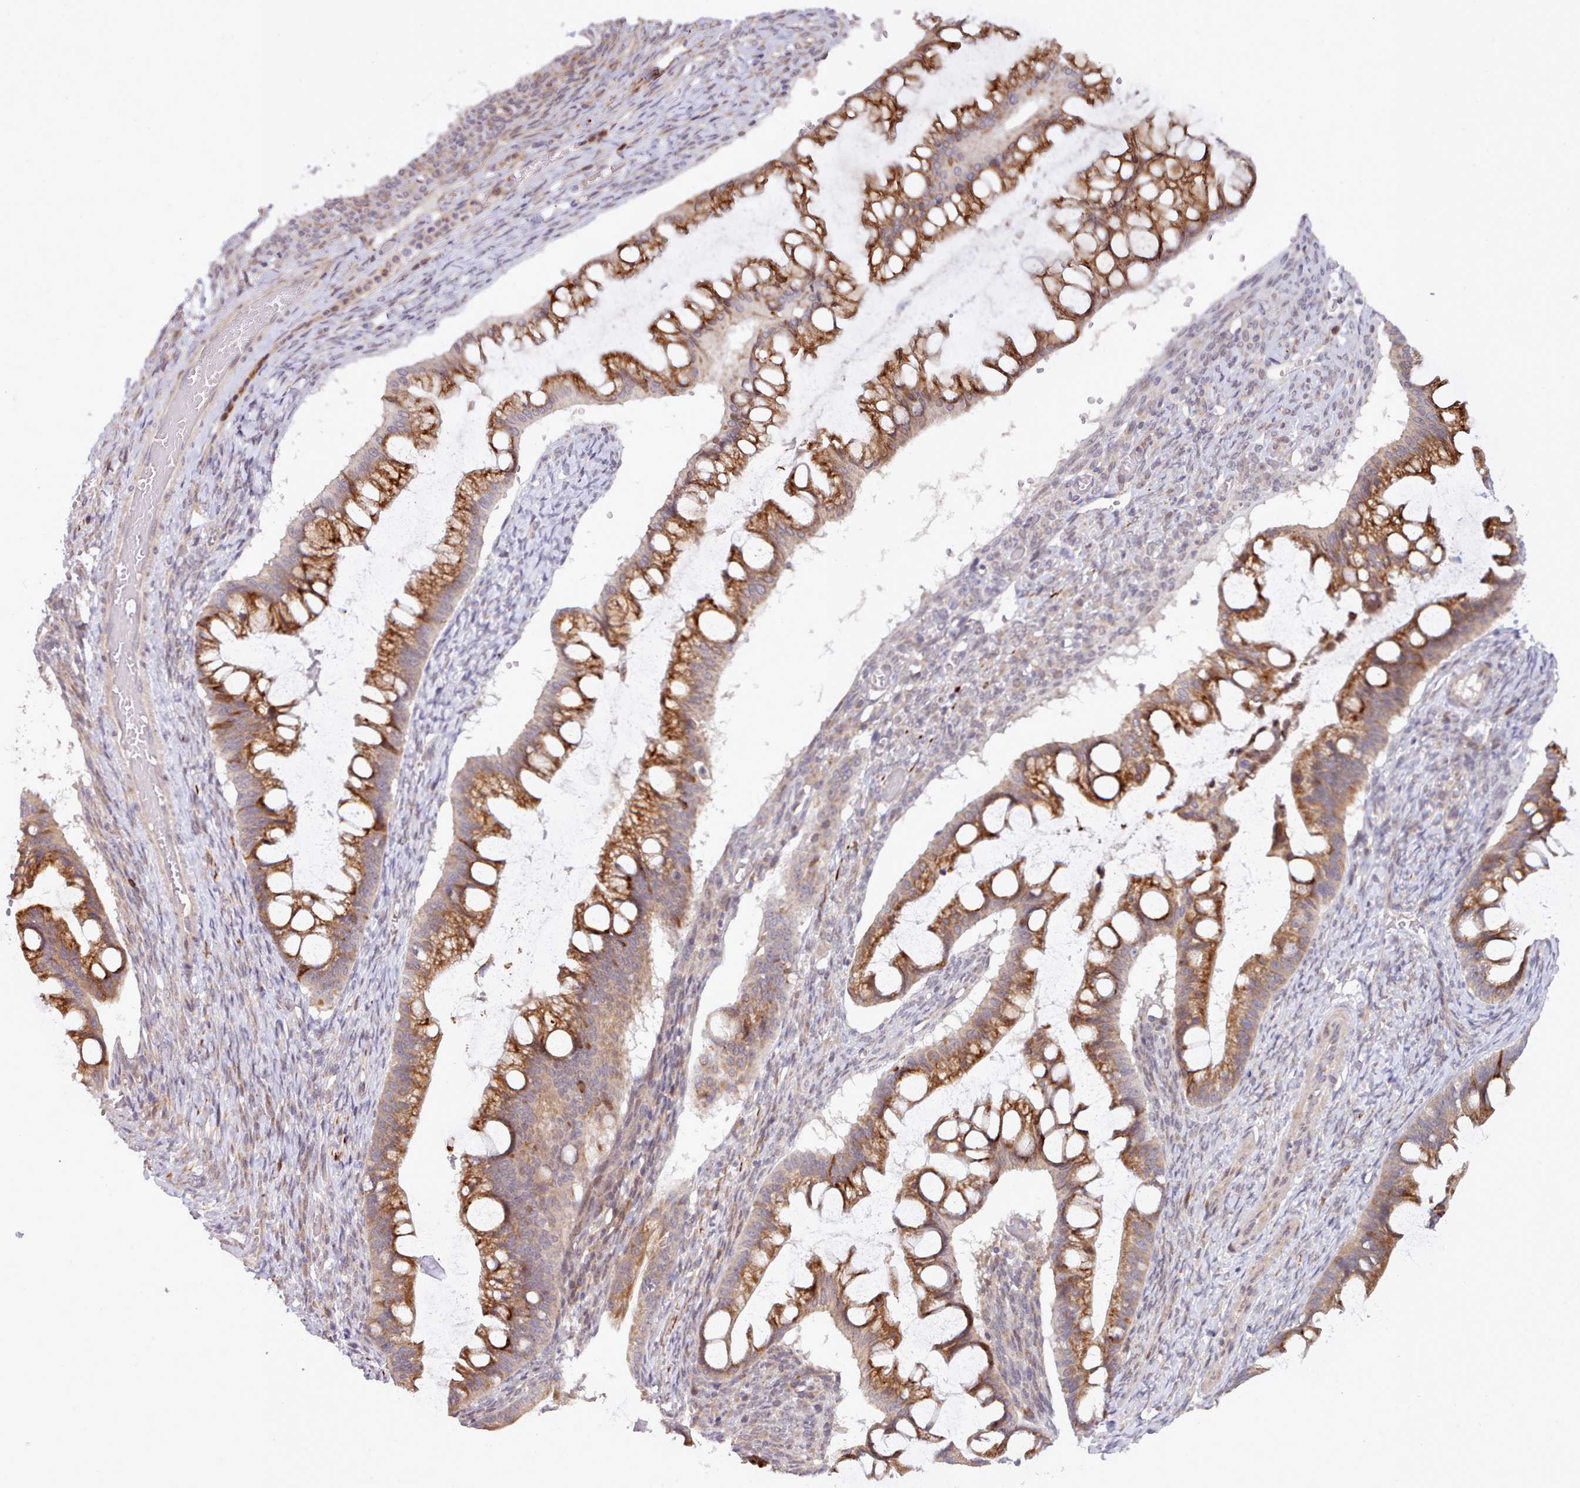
{"staining": {"intensity": "strong", "quantity": ">75%", "location": "cytoplasmic/membranous"}, "tissue": "ovarian cancer", "cell_type": "Tumor cells", "image_type": "cancer", "snomed": [{"axis": "morphology", "description": "Cystadenocarcinoma, mucinous, NOS"}, {"axis": "topography", "description": "Ovary"}], "caption": "Brown immunohistochemical staining in ovarian cancer reveals strong cytoplasmic/membranous positivity in about >75% of tumor cells.", "gene": "TRIM26", "patient": {"sex": "female", "age": 73}}